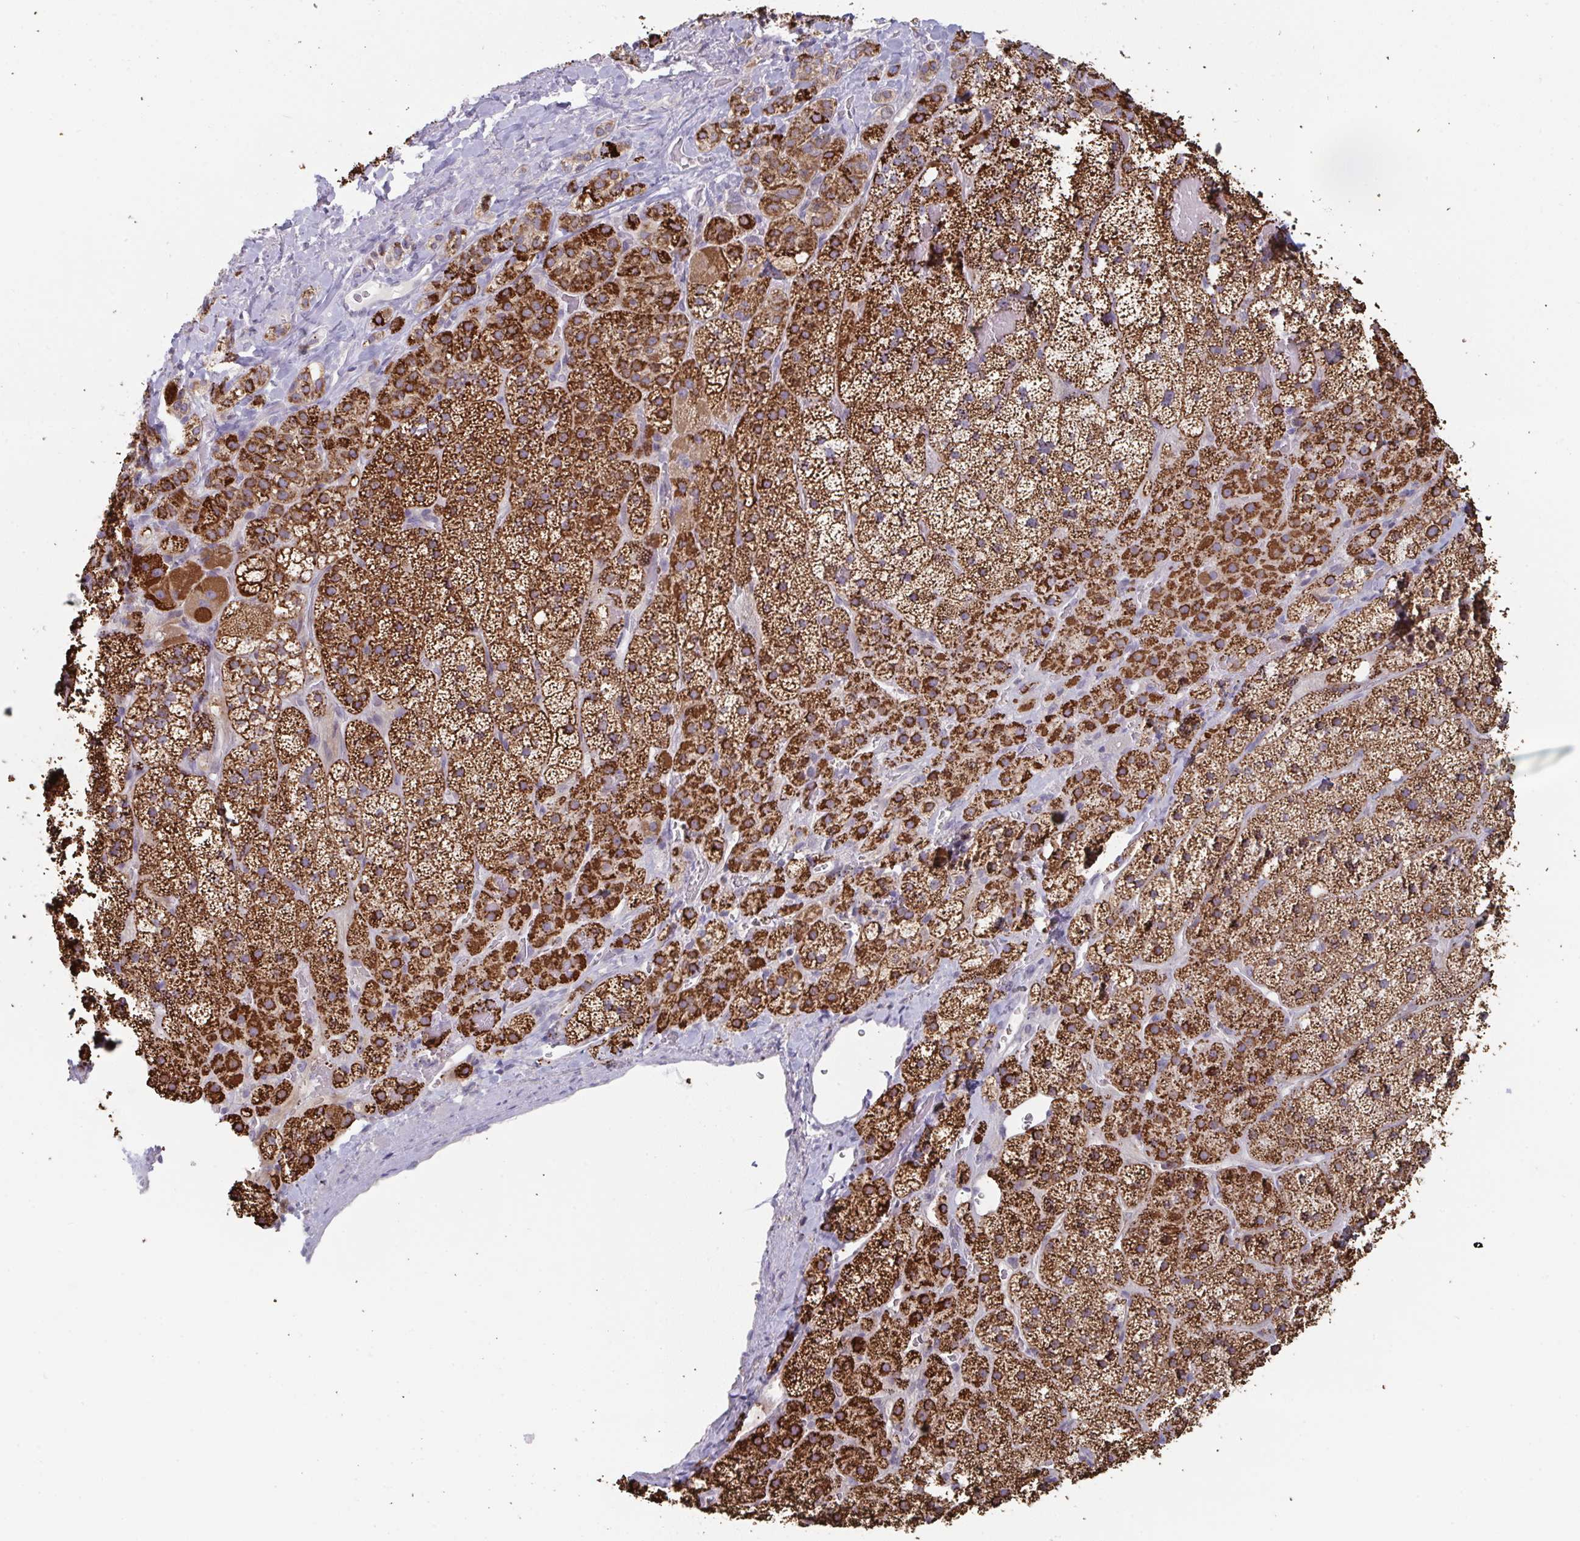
{"staining": {"intensity": "strong", "quantity": ">75%", "location": "cytoplasmic/membranous"}, "tissue": "adrenal gland", "cell_type": "Glandular cells", "image_type": "normal", "snomed": [{"axis": "morphology", "description": "Normal tissue, NOS"}, {"axis": "topography", "description": "Adrenal gland"}], "caption": "Protein positivity by immunohistochemistry (IHC) demonstrates strong cytoplasmic/membranous staining in approximately >75% of glandular cells in unremarkable adrenal gland.", "gene": "PTPRD", "patient": {"sex": "male", "age": 57}}